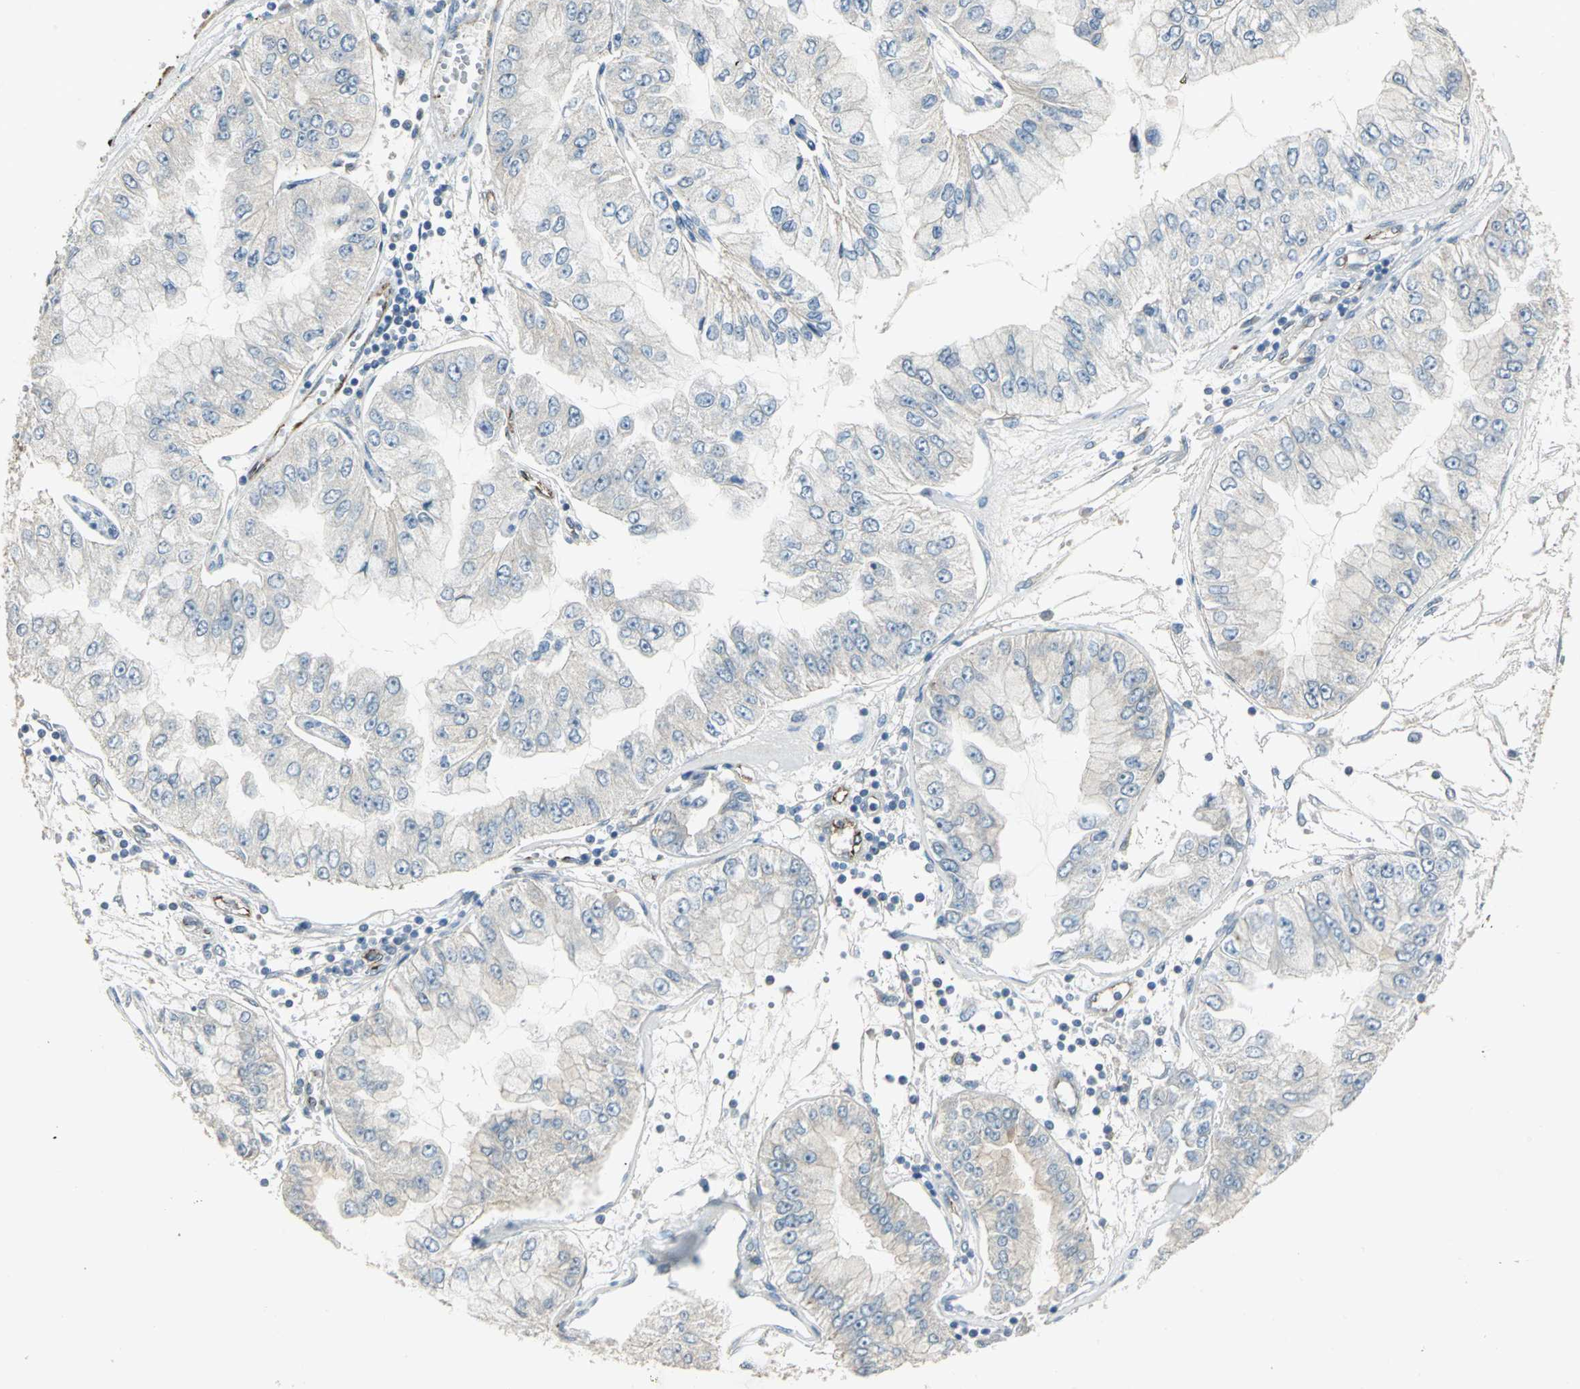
{"staining": {"intensity": "negative", "quantity": "none", "location": "none"}, "tissue": "liver cancer", "cell_type": "Tumor cells", "image_type": "cancer", "snomed": [{"axis": "morphology", "description": "Cholangiocarcinoma"}, {"axis": "topography", "description": "Liver"}], "caption": "The immunohistochemistry photomicrograph has no significant expression in tumor cells of liver cancer (cholangiocarcinoma) tissue. The staining was performed using DAB (3,3'-diaminobenzidine) to visualize the protein expression in brown, while the nuclei were stained in blue with hematoxylin (Magnification: 20x).", "gene": "RAPGEF1", "patient": {"sex": "female", "age": 79}}